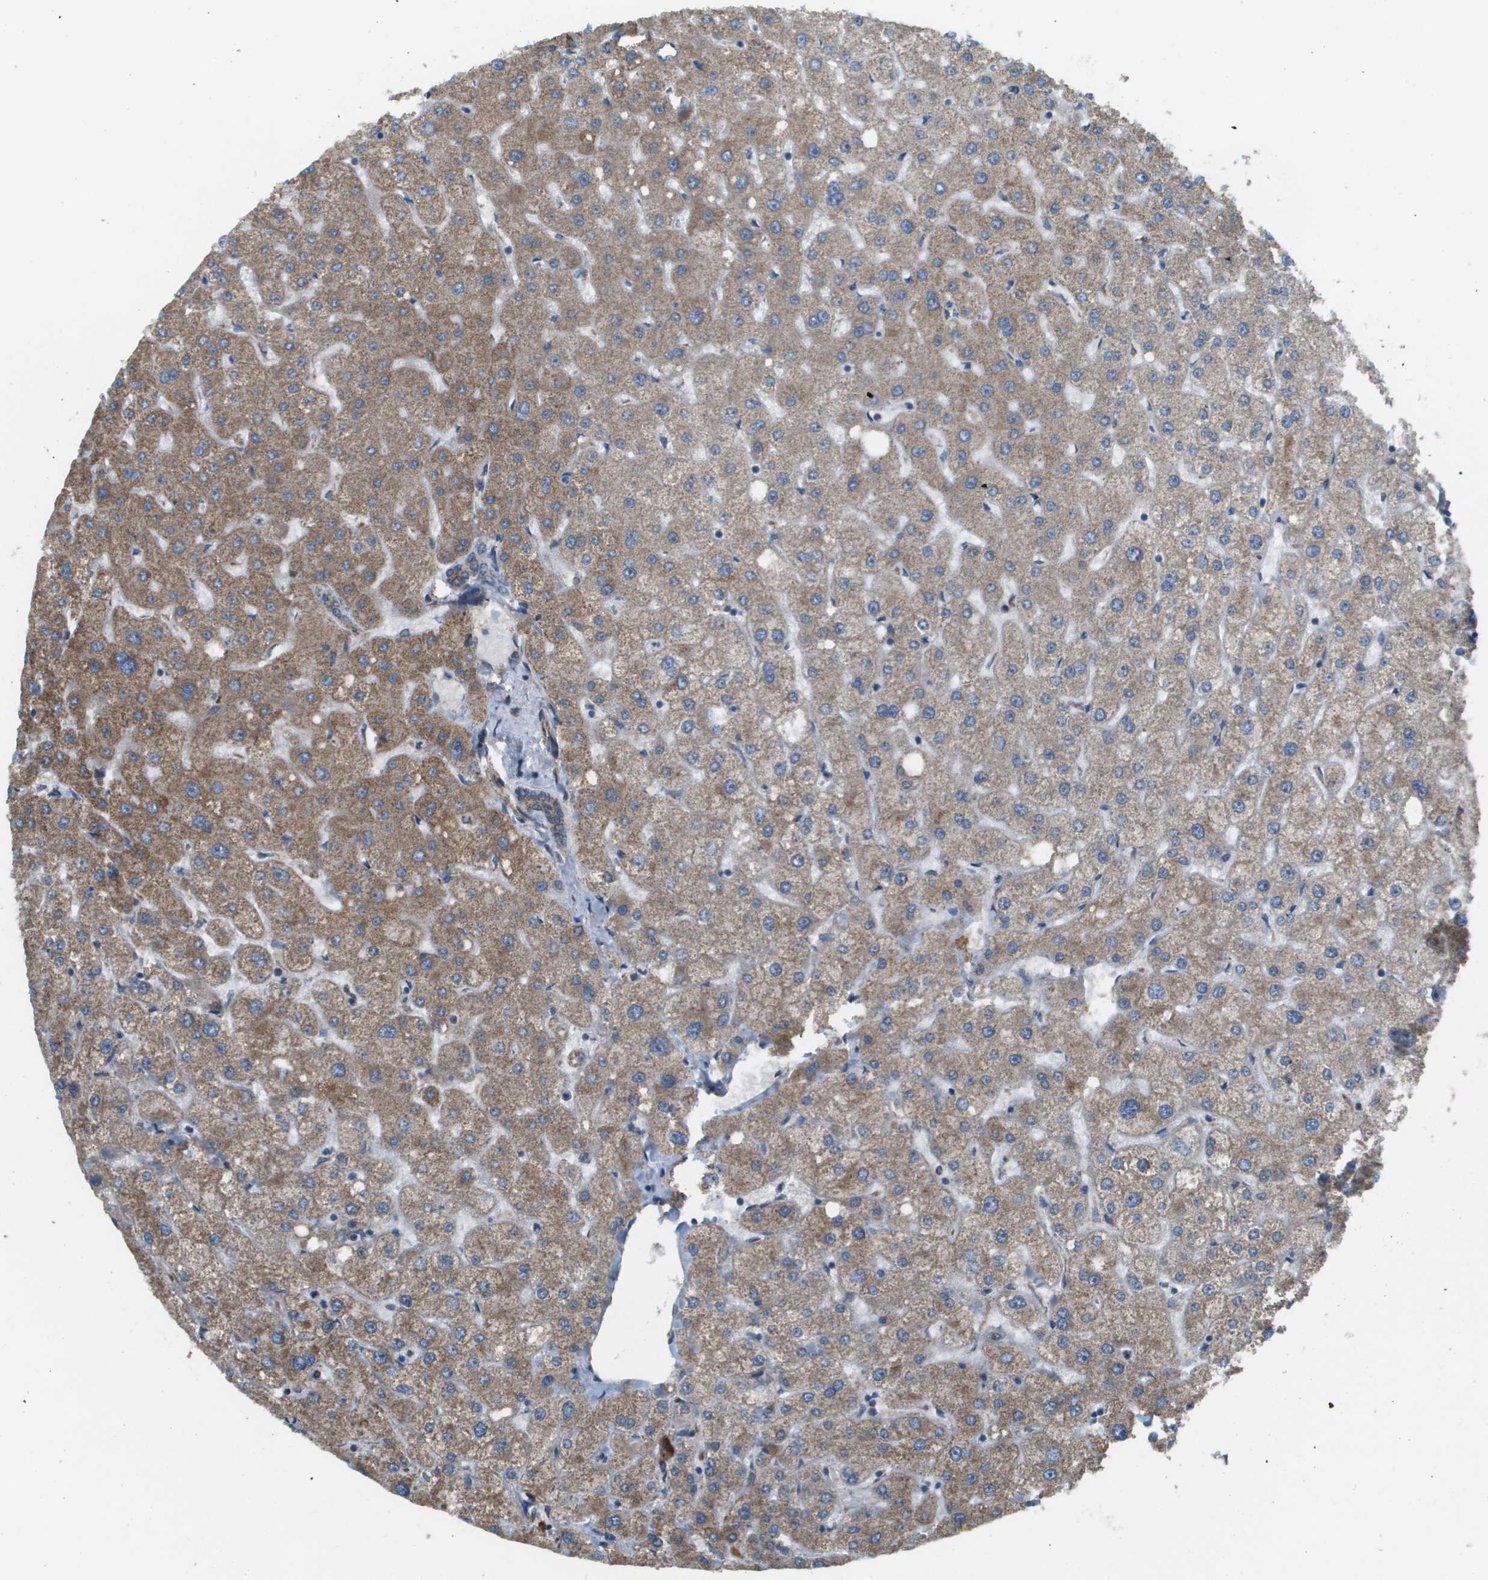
{"staining": {"intensity": "moderate", "quantity": ">75%", "location": "cytoplasmic/membranous"}, "tissue": "liver", "cell_type": "Cholangiocytes", "image_type": "normal", "snomed": [{"axis": "morphology", "description": "Normal tissue, NOS"}, {"axis": "topography", "description": "Liver"}], "caption": "Unremarkable liver was stained to show a protein in brown. There is medium levels of moderate cytoplasmic/membranous positivity in about >75% of cholangiocytes.", "gene": "NRK", "patient": {"sex": "male", "age": 73}}